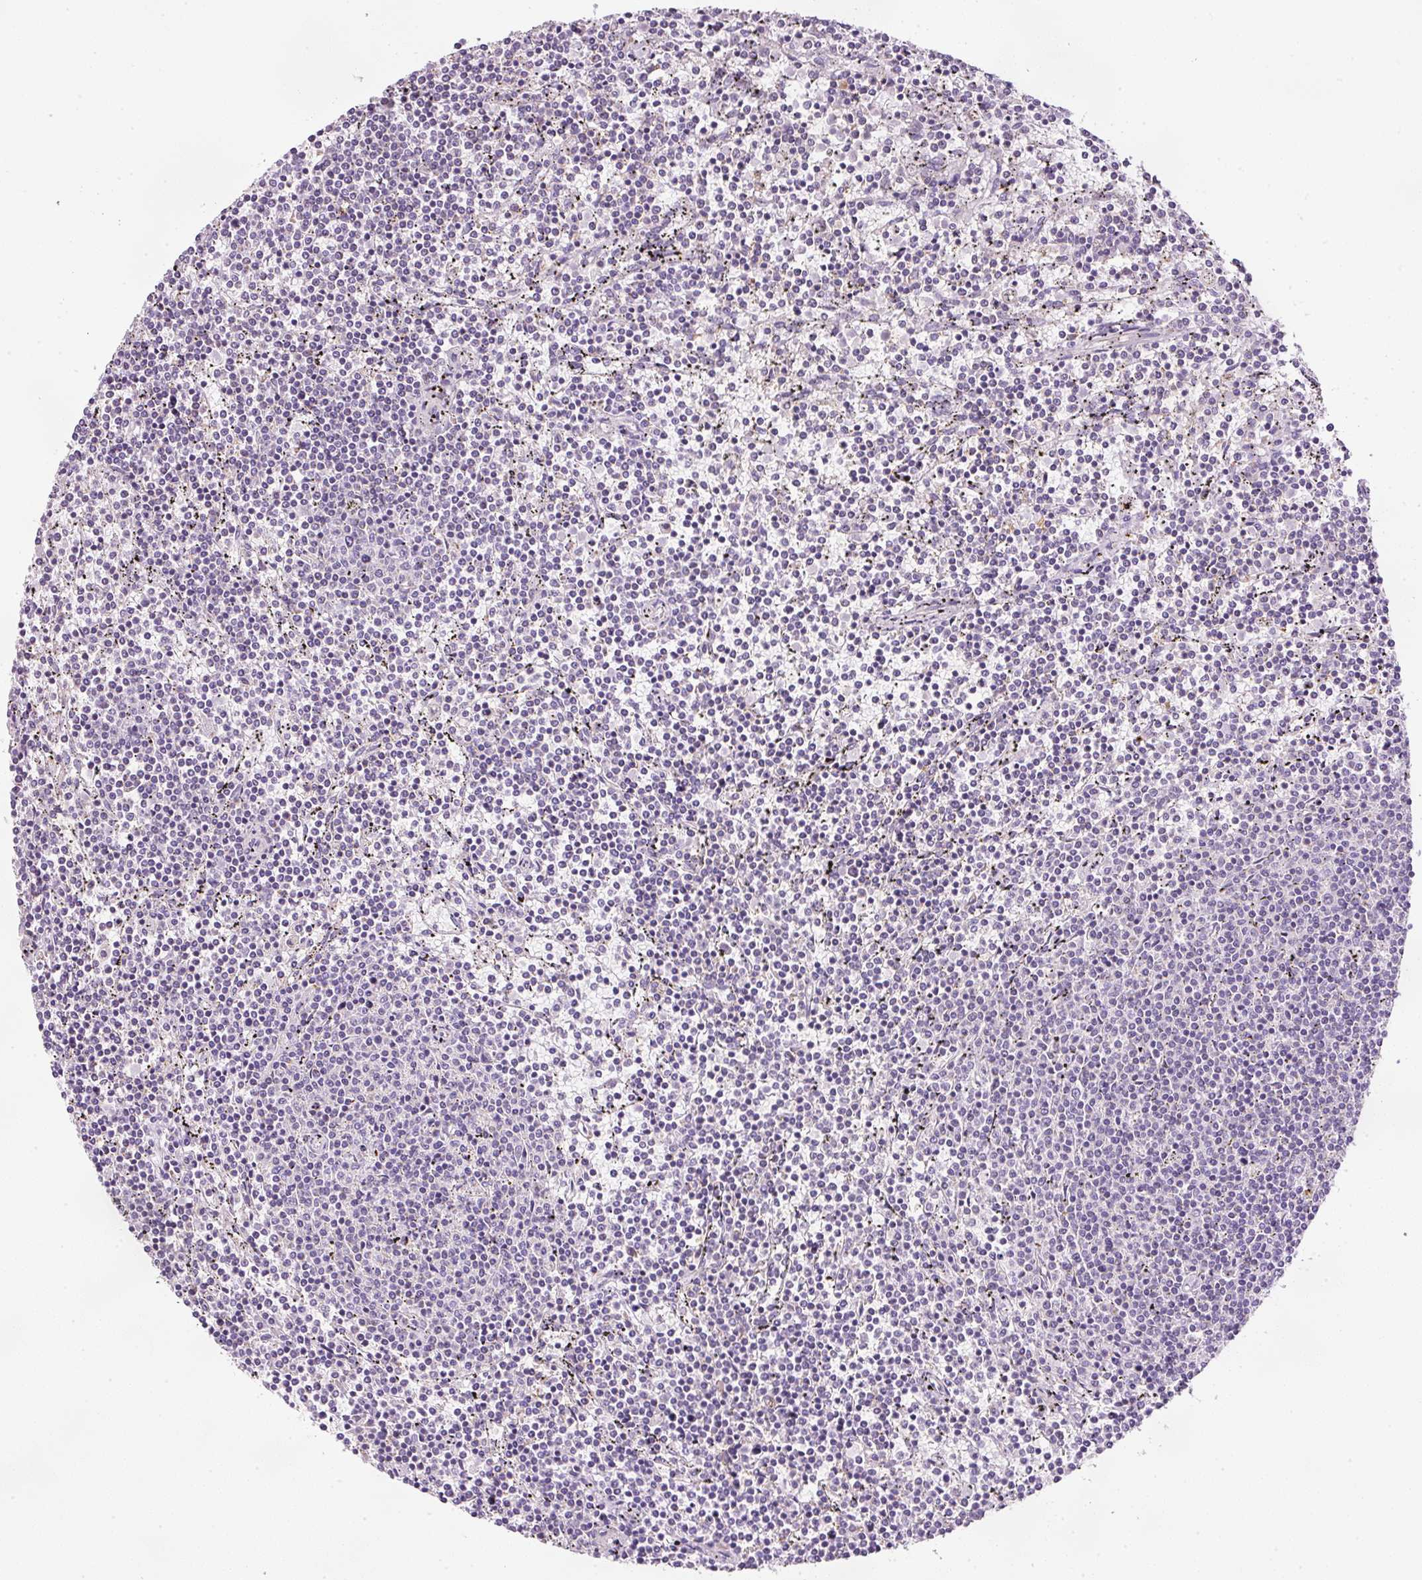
{"staining": {"intensity": "negative", "quantity": "none", "location": "none"}, "tissue": "lymphoma", "cell_type": "Tumor cells", "image_type": "cancer", "snomed": [{"axis": "morphology", "description": "Malignant lymphoma, non-Hodgkin's type, Low grade"}, {"axis": "topography", "description": "Spleen"}], "caption": "This is a photomicrograph of immunohistochemistry staining of low-grade malignant lymphoma, non-Hodgkin's type, which shows no expression in tumor cells.", "gene": "KPNA5", "patient": {"sex": "female", "age": 50}}